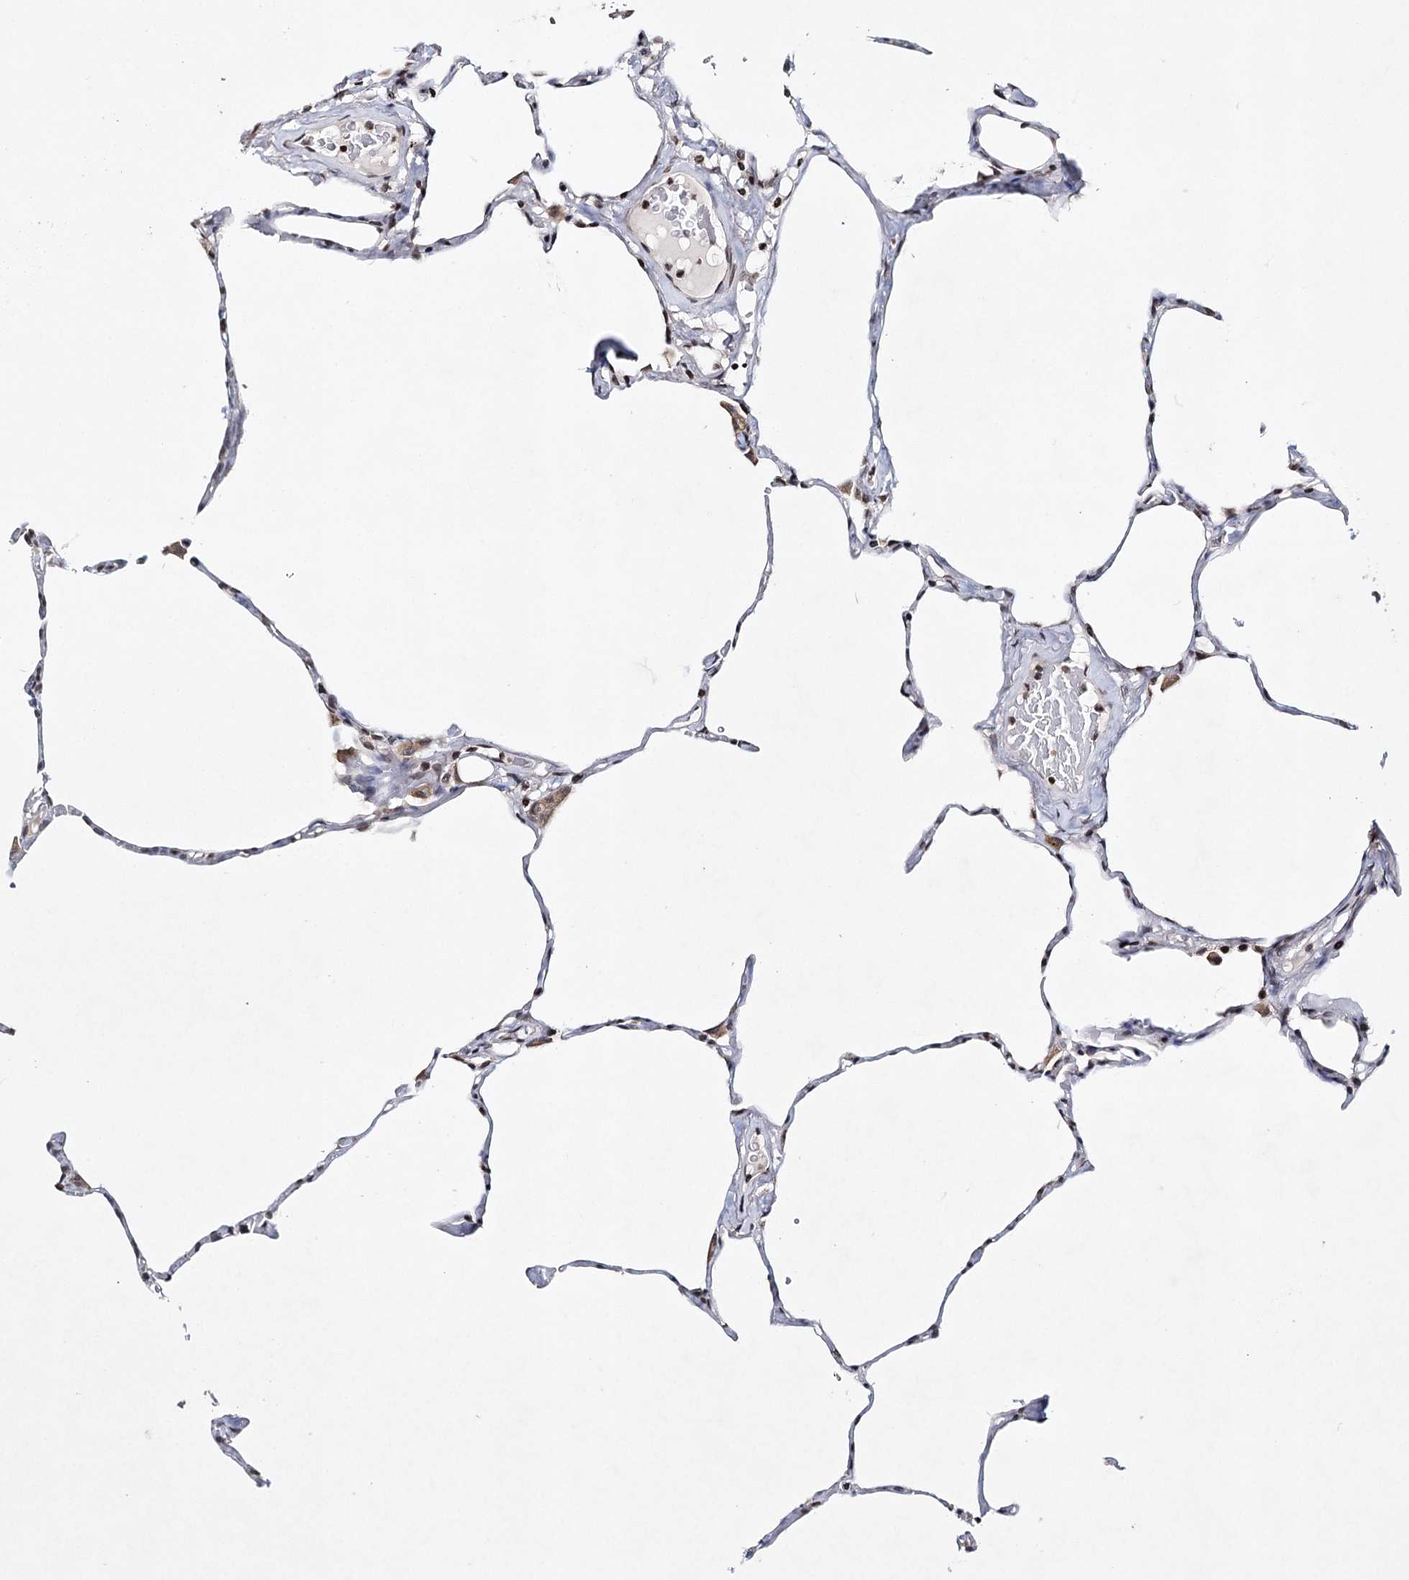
{"staining": {"intensity": "moderate", "quantity": "<25%", "location": "cytoplasmic/membranous"}, "tissue": "lung", "cell_type": "Alveolar cells", "image_type": "normal", "snomed": [{"axis": "morphology", "description": "Normal tissue, NOS"}, {"axis": "topography", "description": "Lung"}], "caption": "Moderate cytoplasmic/membranous protein staining is identified in approximately <25% of alveolar cells in lung. (IHC, brightfield microscopy, high magnification).", "gene": "ICOS", "patient": {"sex": "male", "age": 65}}